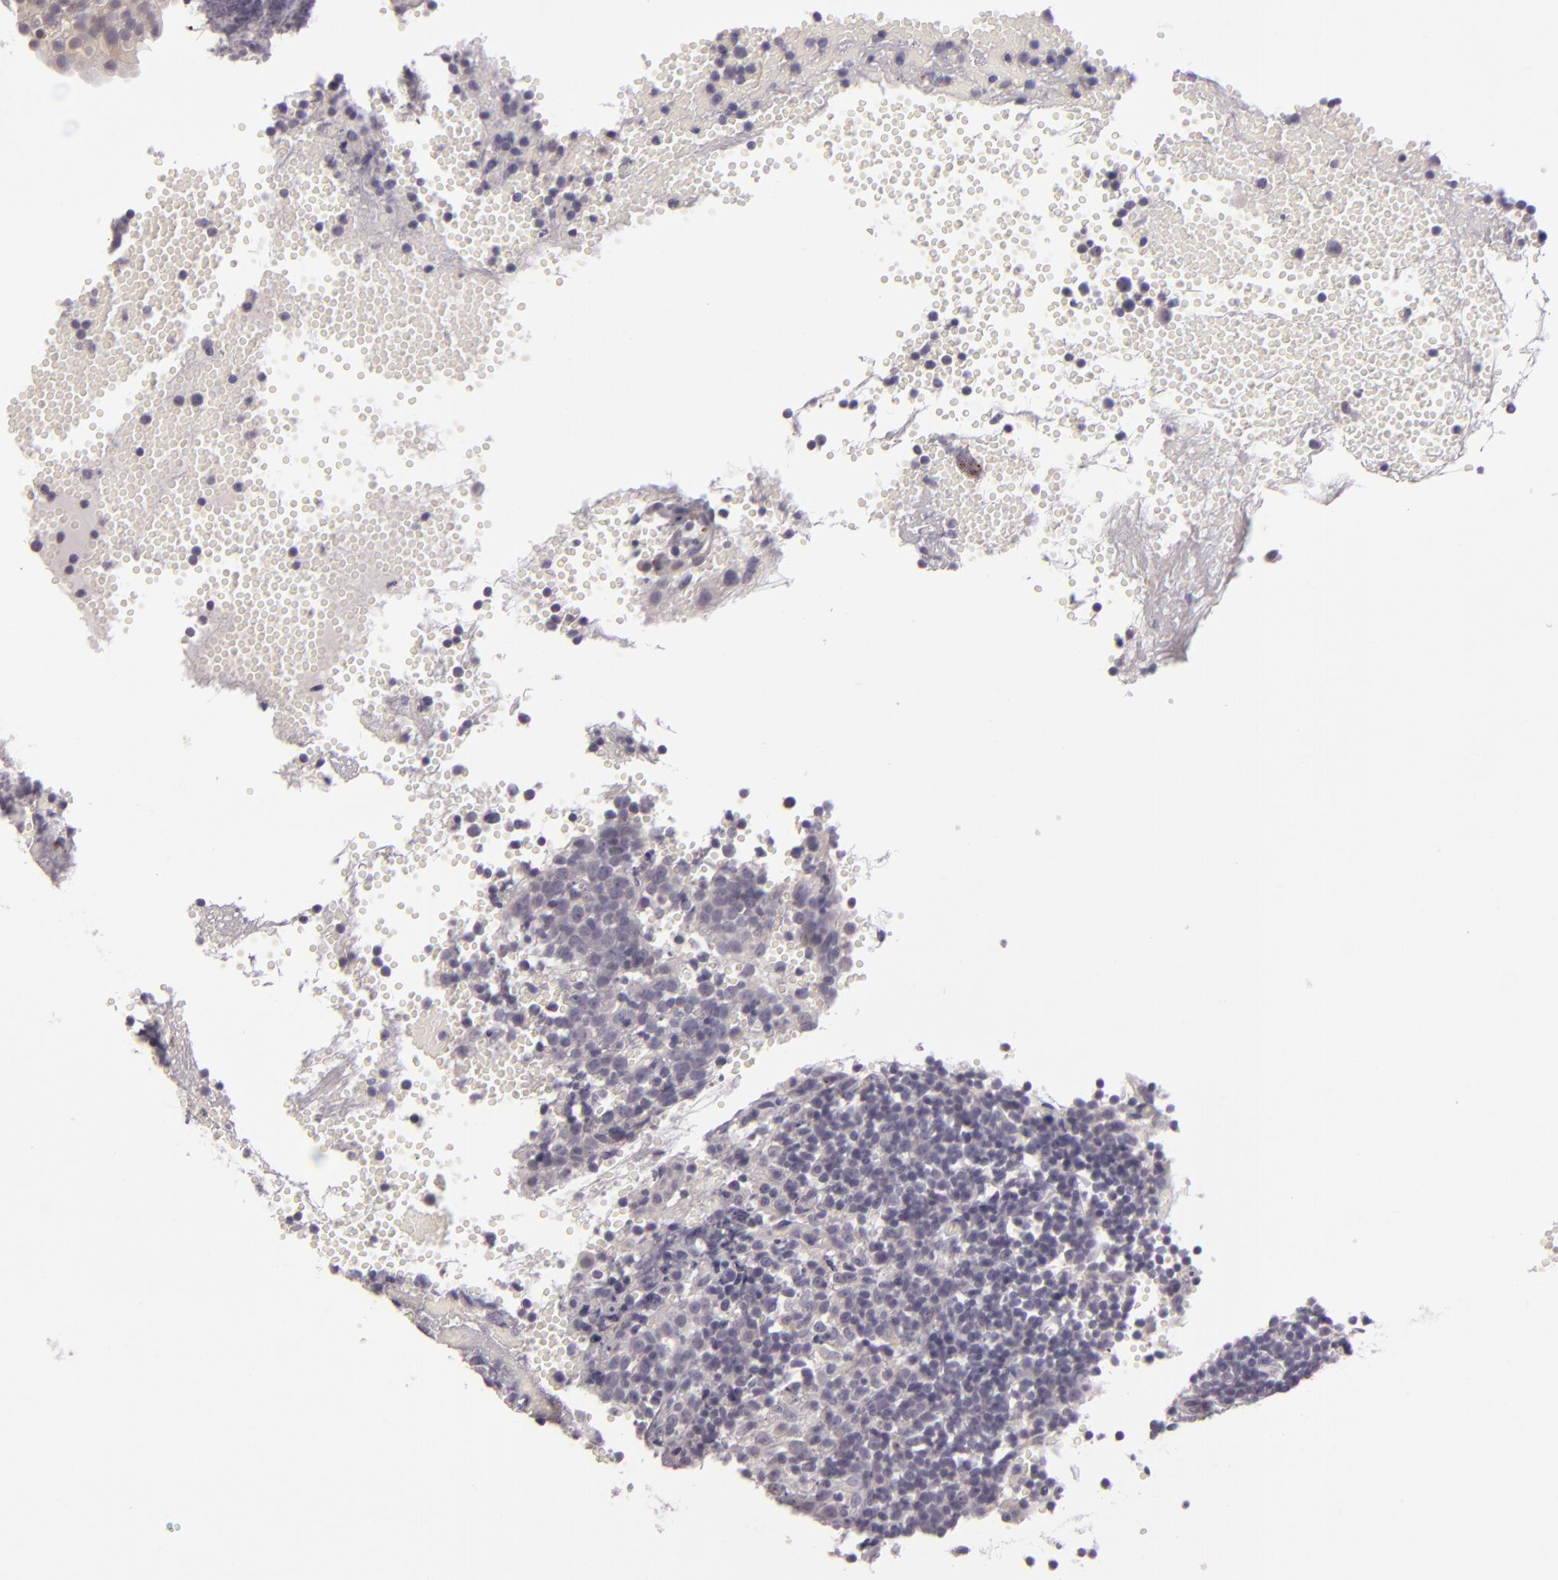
{"staining": {"intensity": "negative", "quantity": "none", "location": "none"}, "tissue": "tonsil", "cell_type": "Germinal center cells", "image_type": "normal", "snomed": [{"axis": "morphology", "description": "Normal tissue, NOS"}, {"axis": "topography", "description": "Tonsil"}], "caption": "Human tonsil stained for a protein using immunohistochemistry (IHC) reveals no expression in germinal center cells.", "gene": "EGFL6", "patient": {"sex": "female", "age": 40}}